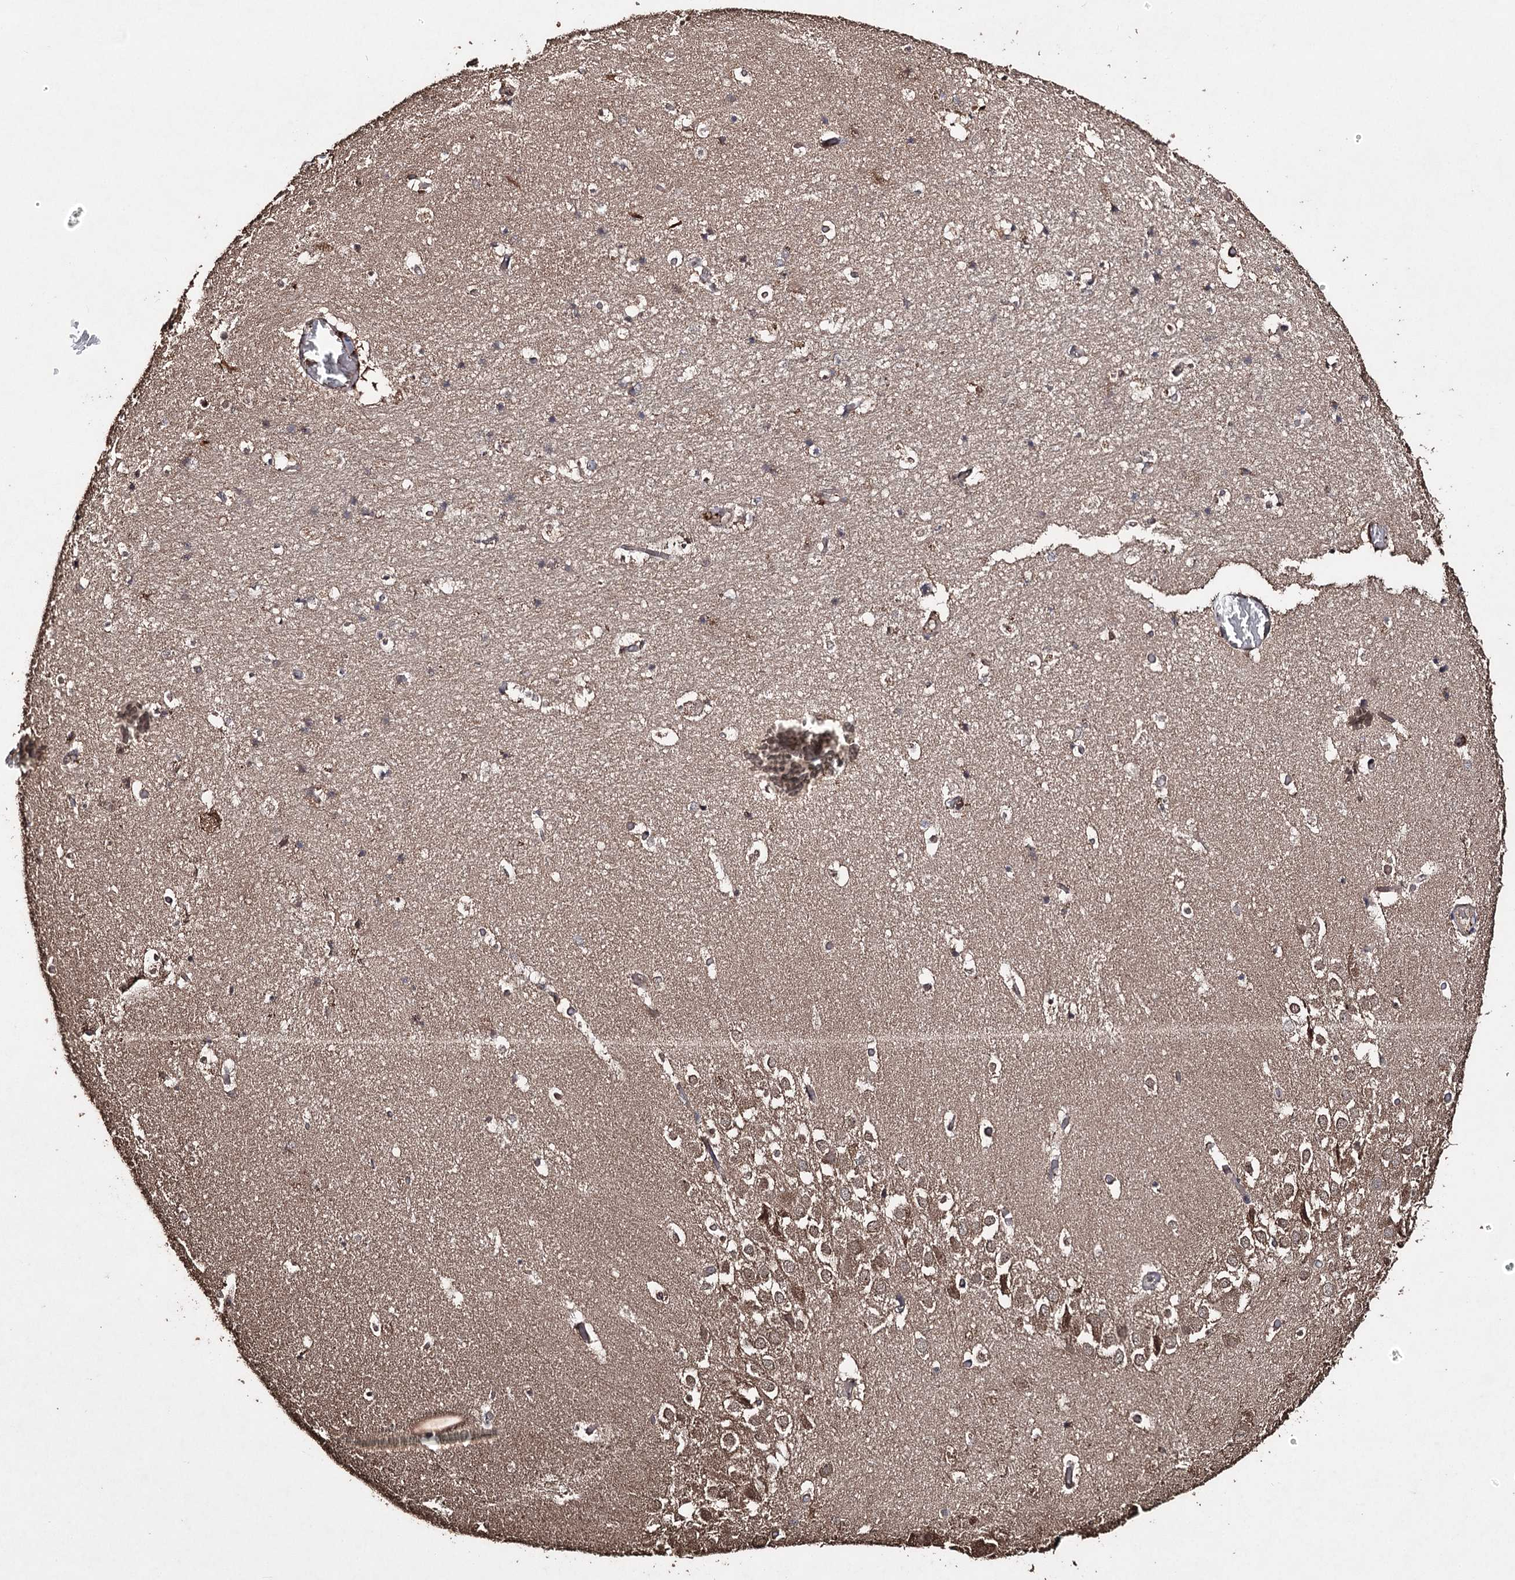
{"staining": {"intensity": "moderate", "quantity": "<25%", "location": "cytoplasmic/membranous"}, "tissue": "hippocampus", "cell_type": "Glial cells", "image_type": "normal", "snomed": [{"axis": "morphology", "description": "Normal tissue, NOS"}, {"axis": "topography", "description": "Hippocampus"}], "caption": "IHC of benign hippocampus demonstrates low levels of moderate cytoplasmic/membranous staining in about <25% of glial cells.", "gene": "ZNF662", "patient": {"sex": "female", "age": 52}}